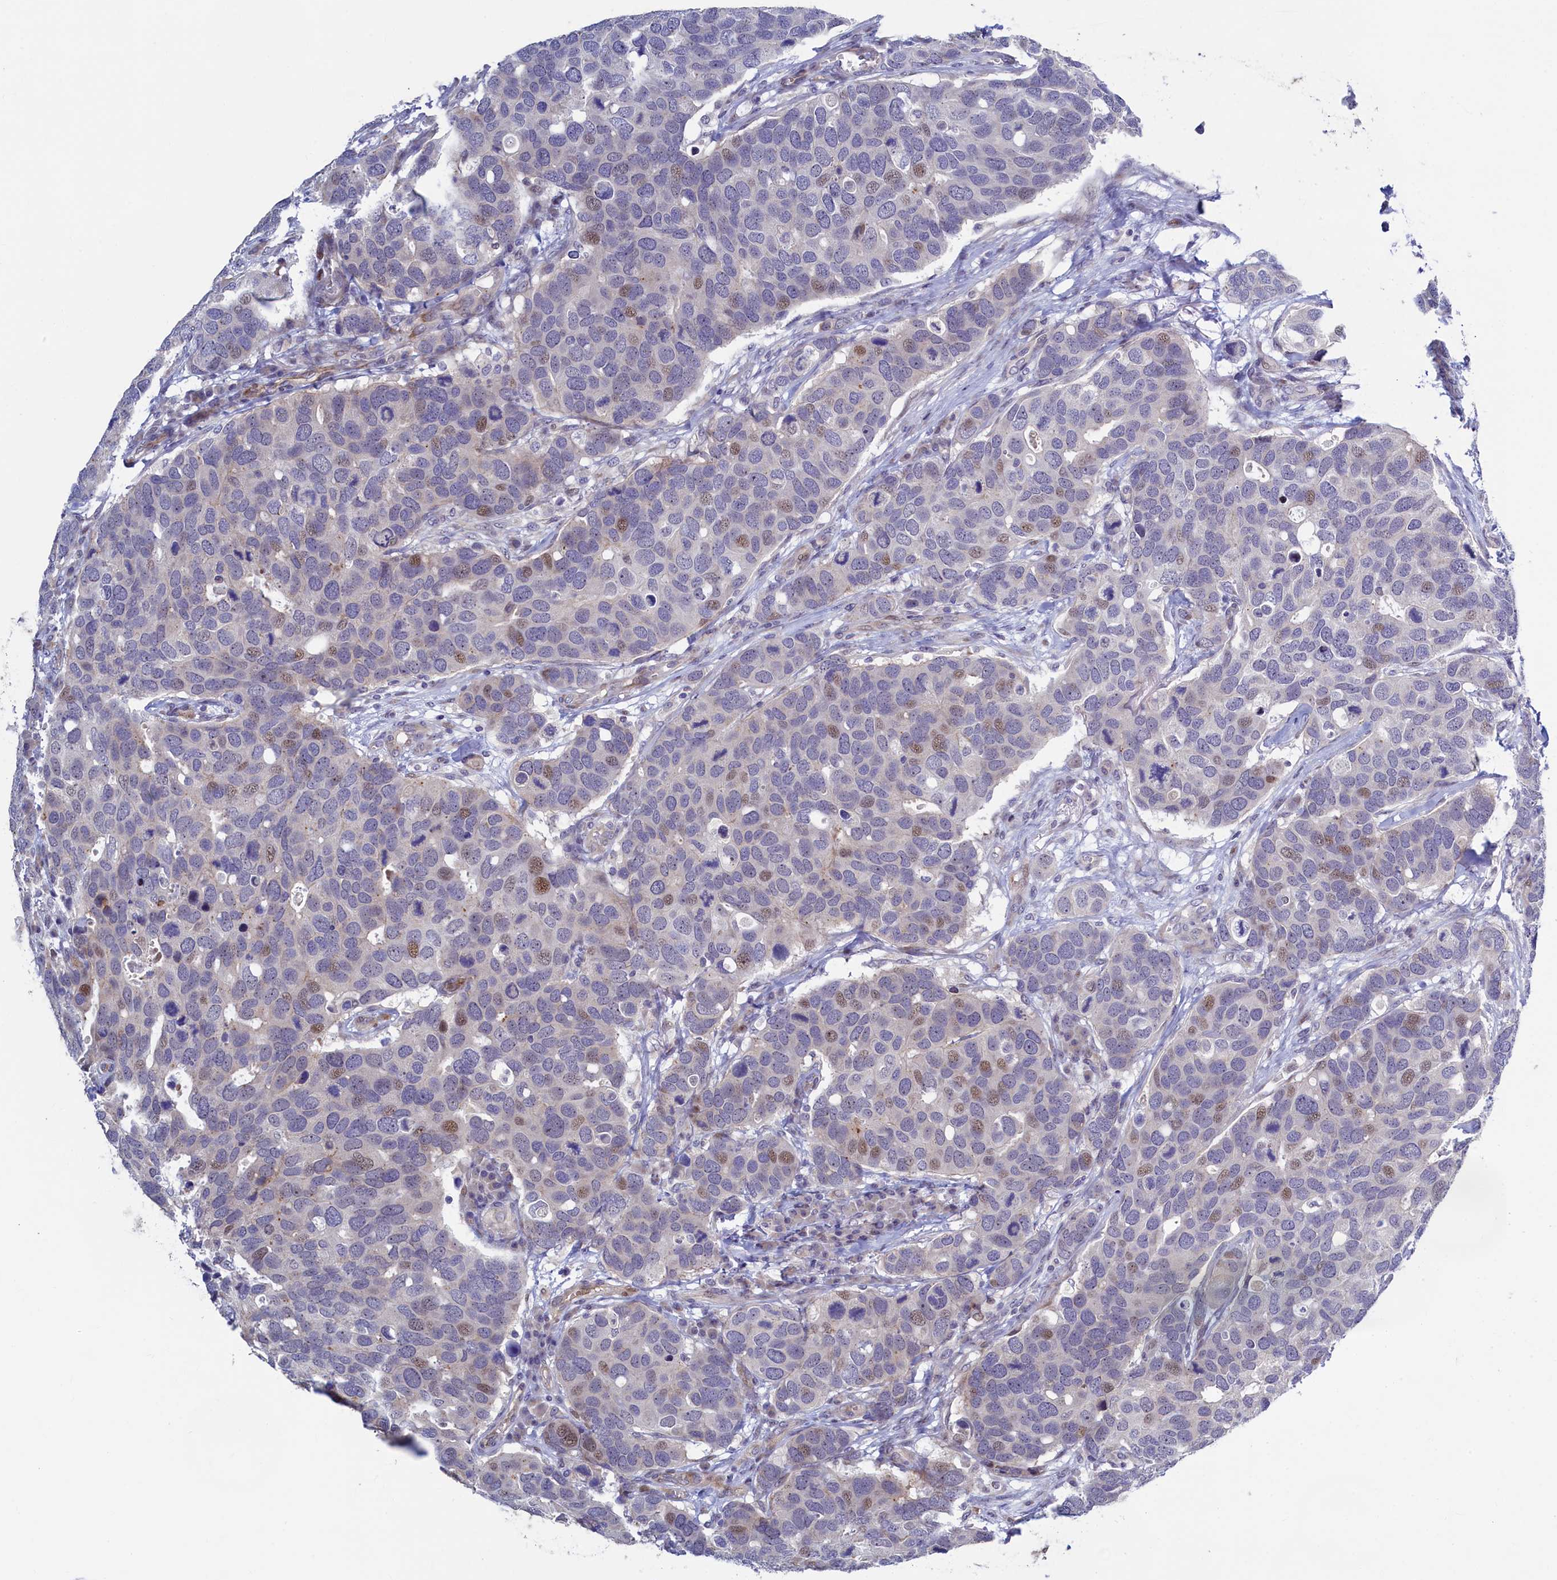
{"staining": {"intensity": "moderate", "quantity": "<25%", "location": "nuclear"}, "tissue": "breast cancer", "cell_type": "Tumor cells", "image_type": "cancer", "snomed": [{"axis": "morphology", "description": "Duct carcinoma"}, {"axis": "topography", "description": "Breast"}], "caption": "A high-resolution micrograph shows immunohistochemistry staining of intraductal carcinoma (breast), which demonstrates moderate nuclear expression in approximately <25% of tumor cells.", "gene": "PIK3C3", "patient": {"sex": "female", "age": 83}}